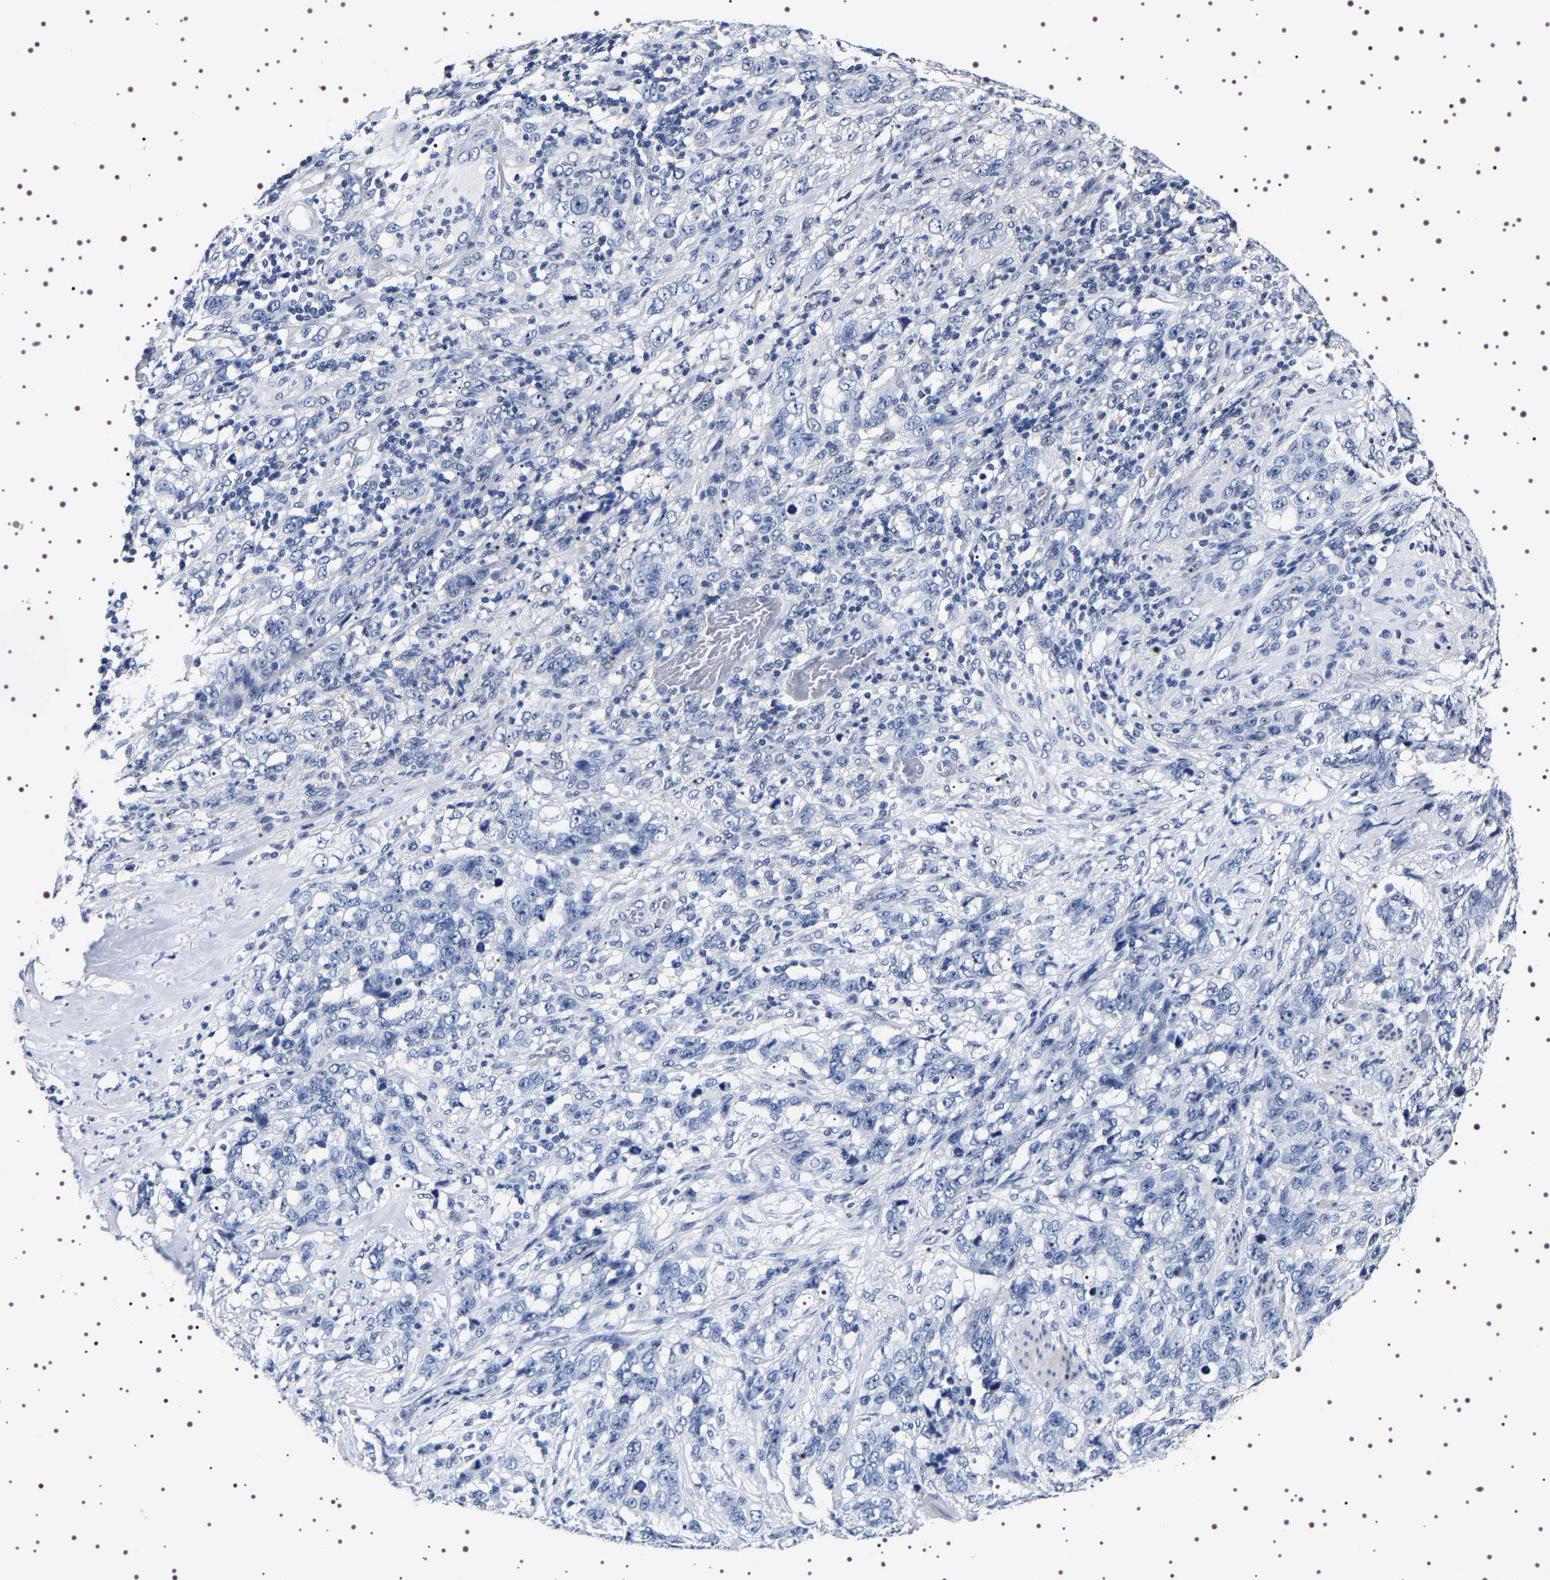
{"staining": {"intensity": "negative", "quantity": "none", "location": "none"}, "tissue": "stomach cancer", "cell_type": "Tumor cells", "image_type": "cancer", "snomed": [{"axis": "morphology", "description": "Adenocarcinoma, NOS"}, {"axis": "topography", "description": "Stomach"}], "caption": "Human stomach cancer stained for a protein using immunohistochemistry reveals no staining in tumor cells.", "gene": "UBQLN3", "patient": {"sex": "male", "age": 48}}